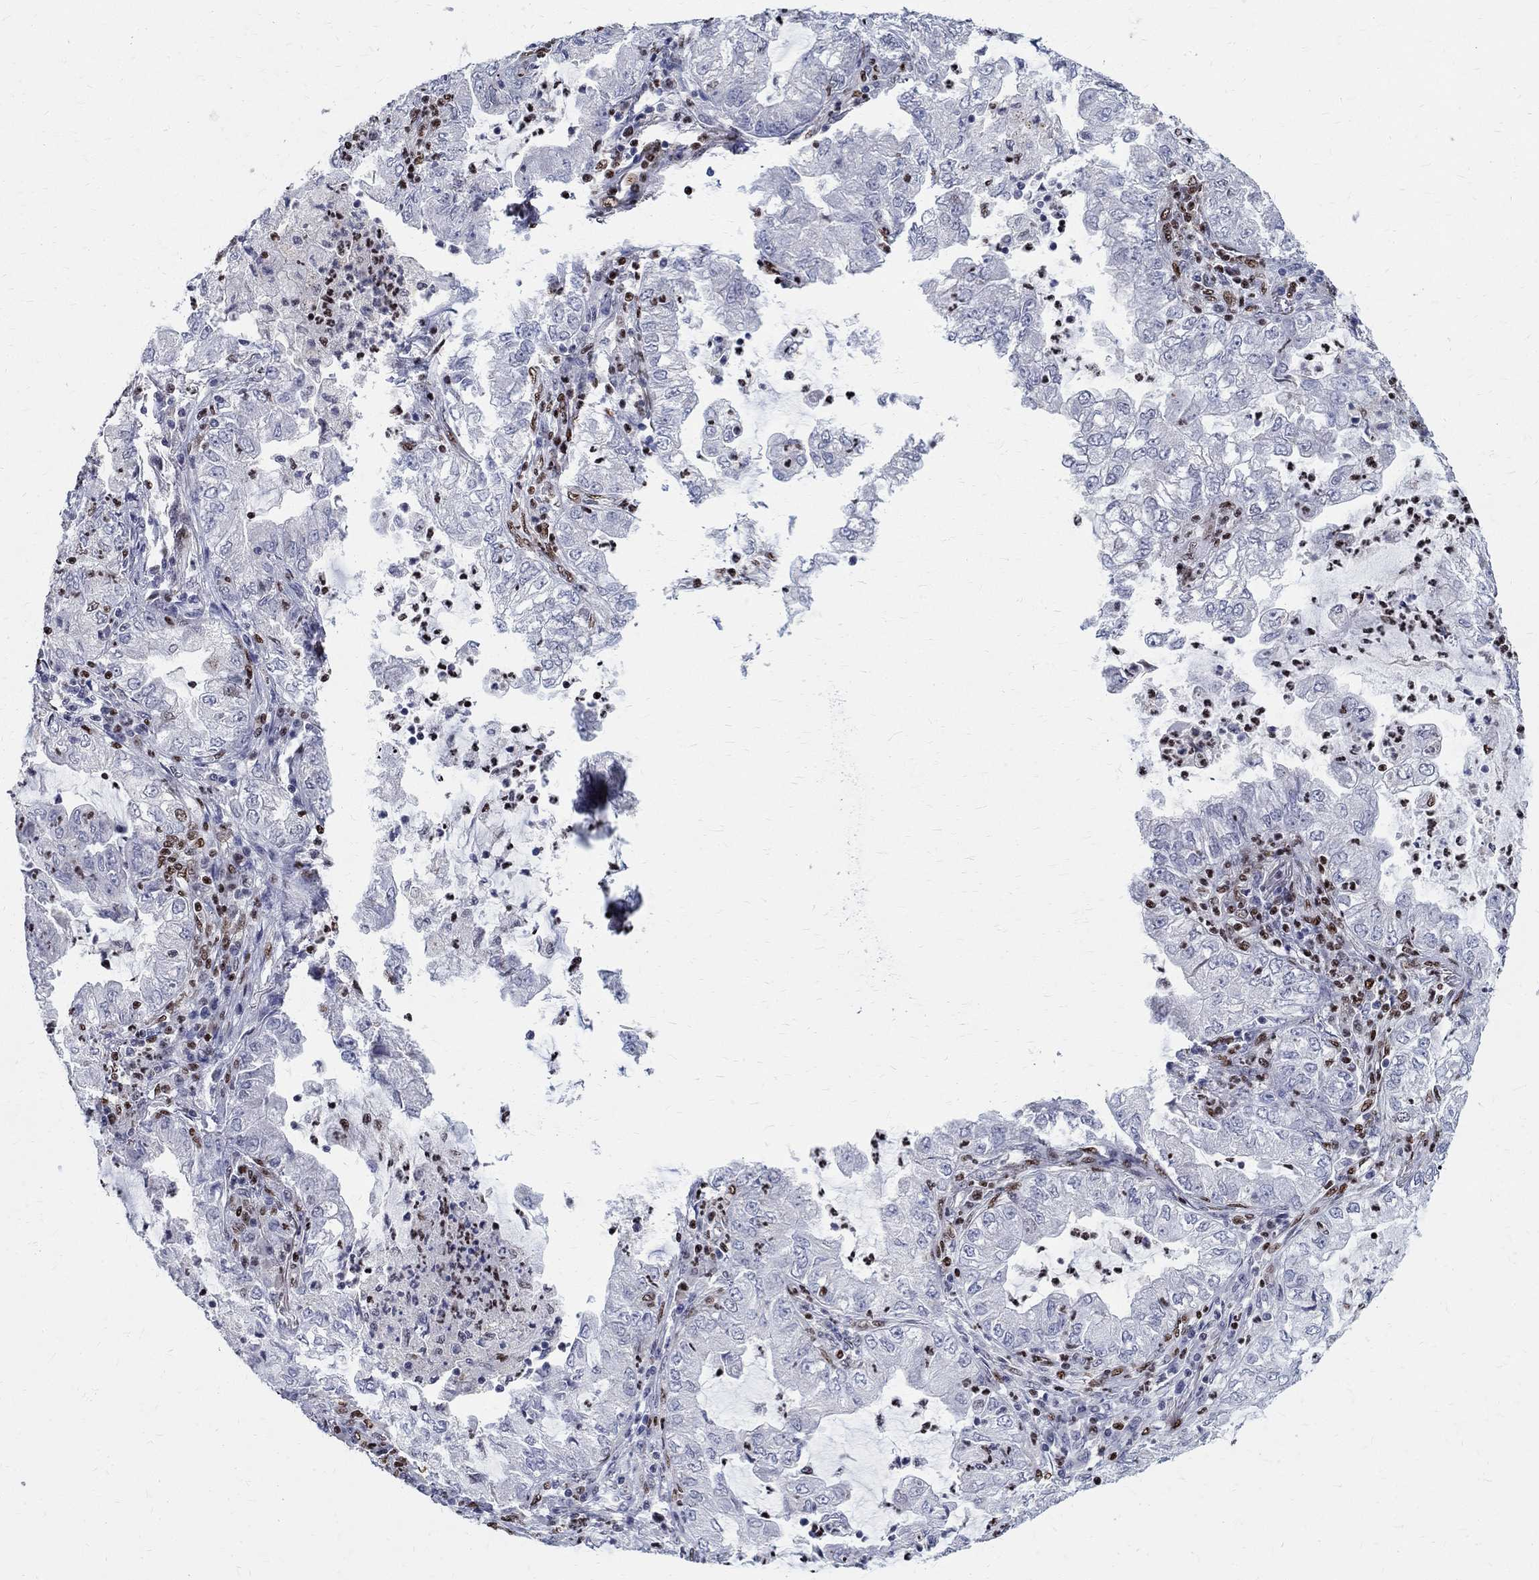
{"staining": {"intensity": "negative", "quantity": "none", "location": "none"}, "tissue": "lung cancer", "cell_type": "Tumor cells", "image_type": "cancer", "snomed": [{"axis": "morphology", "description": "Adenocarcinoma, NOS"}, {"axis": "topography", "description": "Lung"}], "caption": "This is an immunohistochemistry micrograph of lung adenocarcinoma. There is no positivity in tumor cells.", "gene": "FBXO16", "patient": {"sex": "female", "age": 73}}